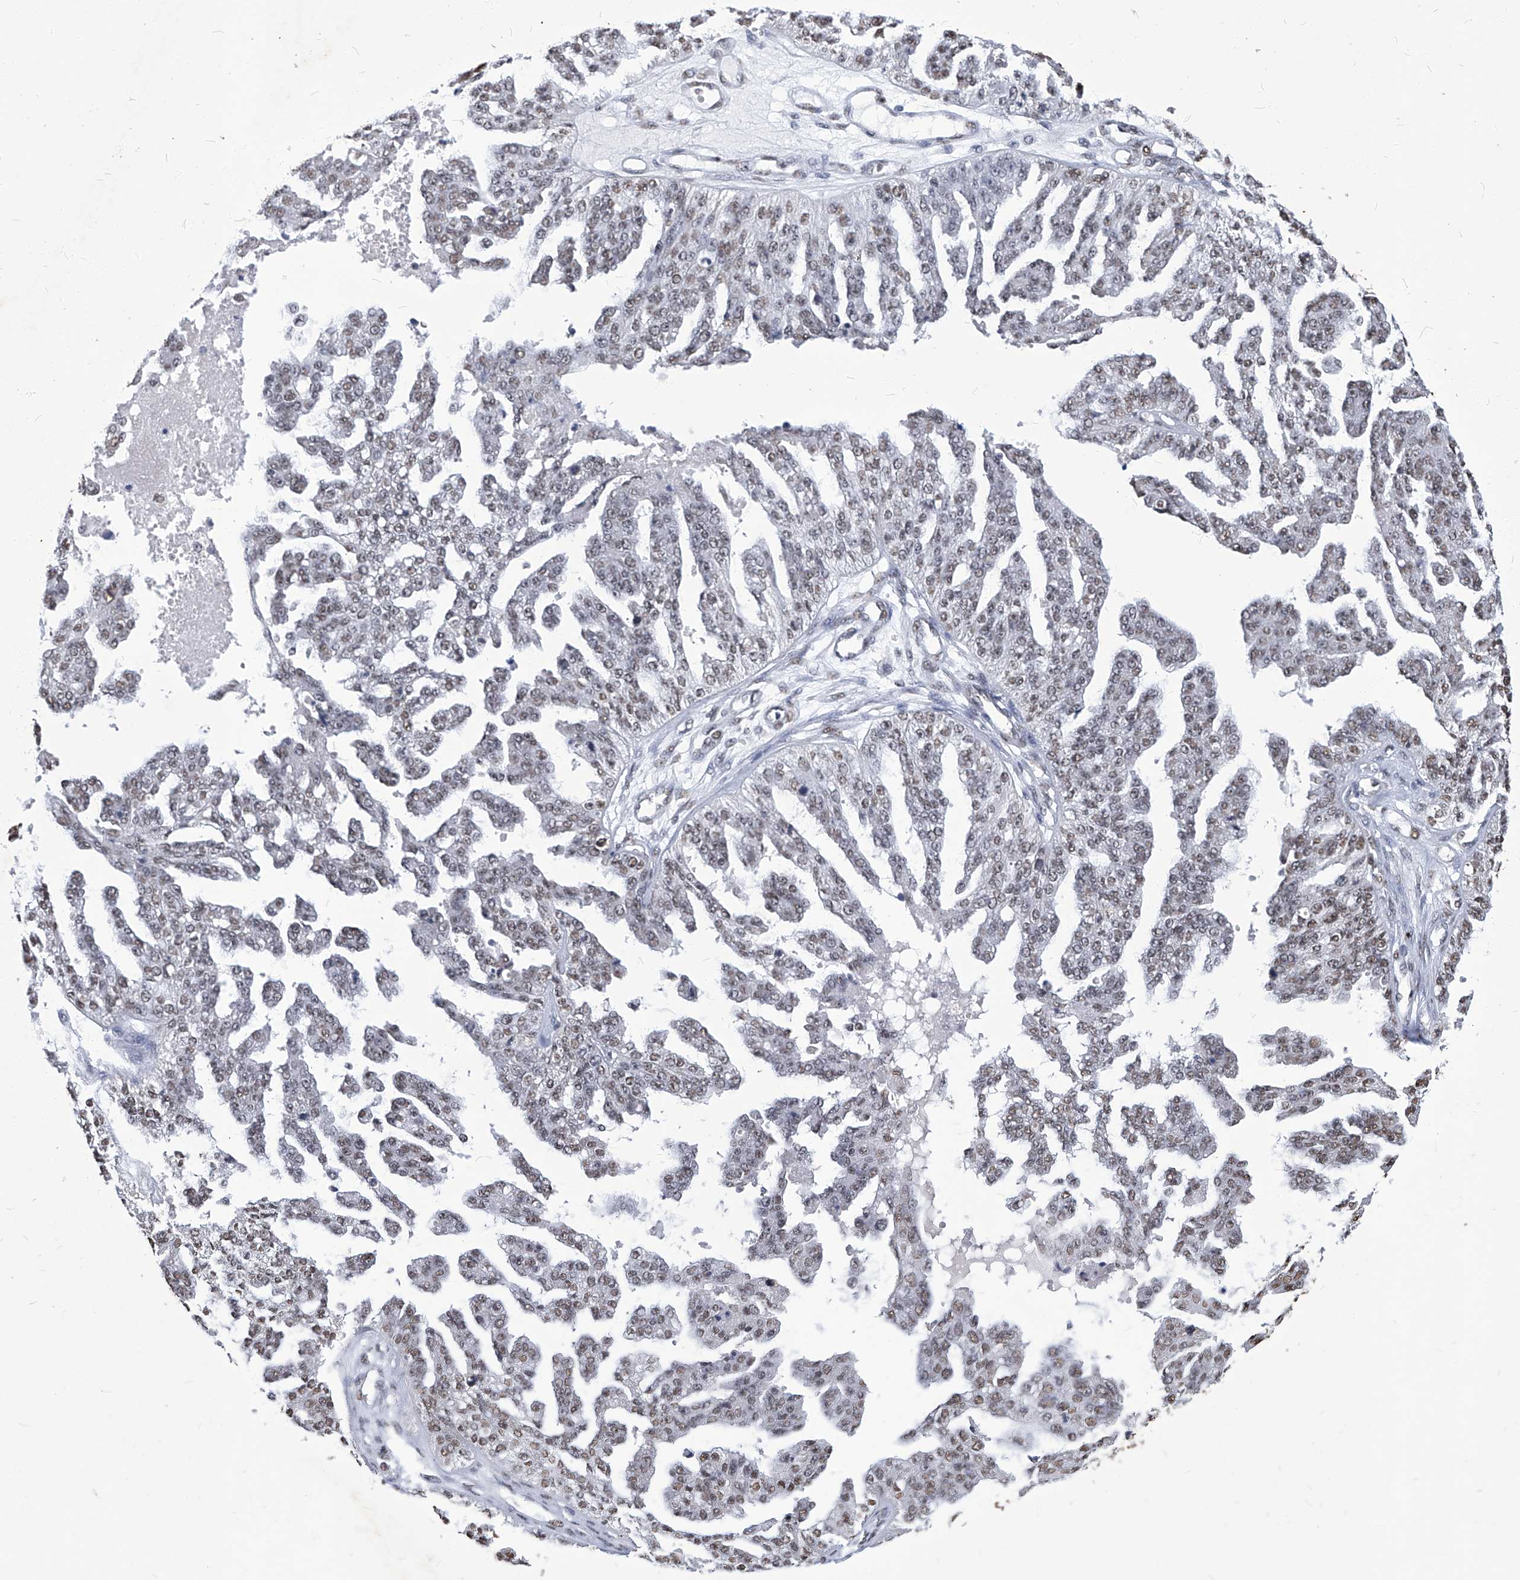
{"staining": {"intensity": "weak", "quantity": ">75%", "location": "nuclear"}, "tissue": "ovarian cancer", "cell_type": "Tumor cells", "image_type": "cancer", "snomed": [{"axis": "morphology", "description": "Cystadenocarcinoma, serous, NOS"}, {"axis": "topography", "description": "Ovary"}], "caption": "Tumor cells show low levels of weak nuclear staining in approximately >75% of cells in human ovarian serous cystadenocarcinoma. The staining is performed using DAB (3,3'-diaminobenzidine) brown chromogen to label protein expression. The nuclei are counter-stained blue using hematoxylin.", "gene": "HBP1", "patient": {"sex": "female", "age": 58}}